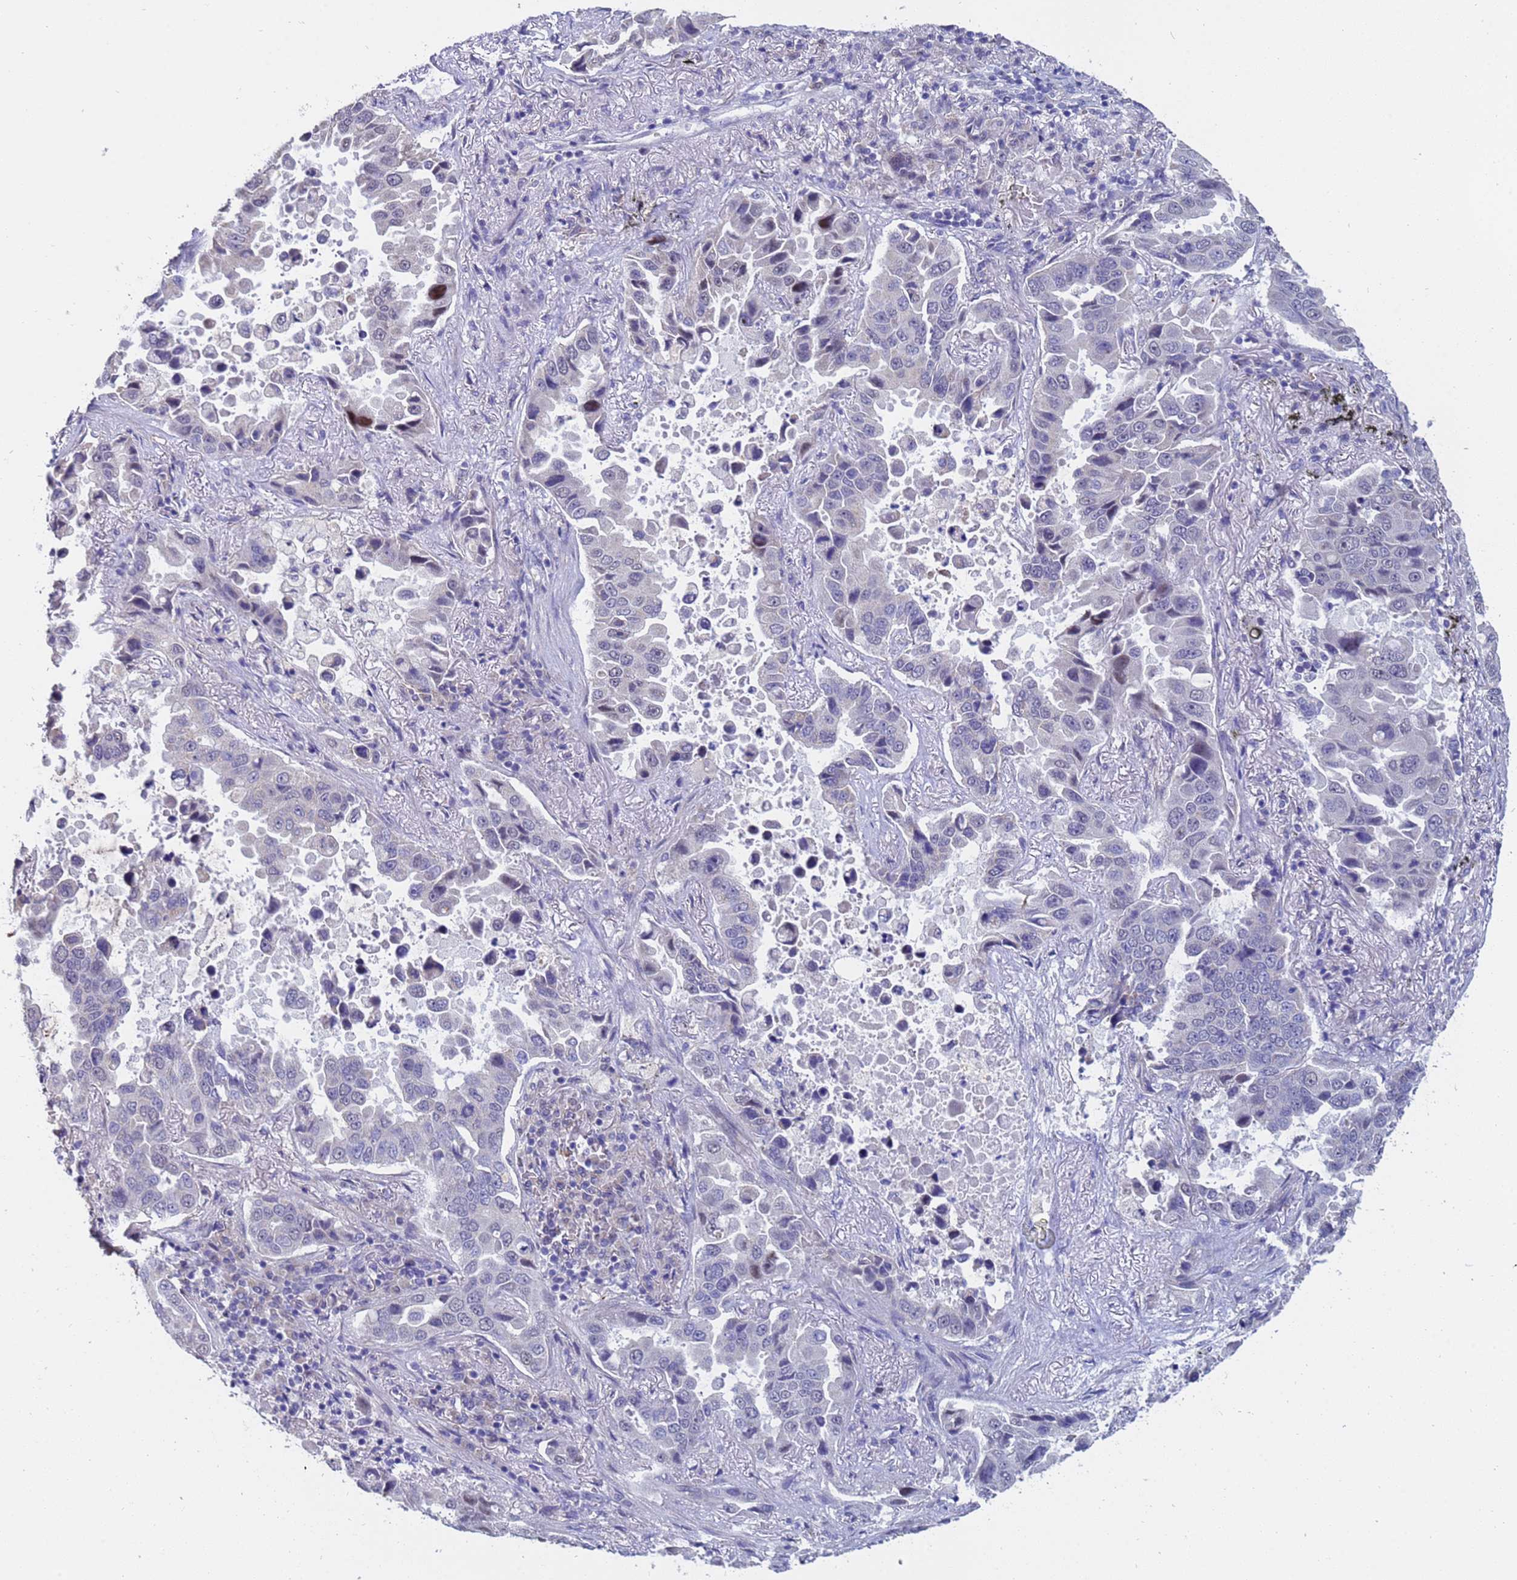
{"staining": {"intensity": "moderate", "quantity": "<25%", "location": "nuclear"}, "tissue": "lung cancer", "cell_type": "Tumor cells", "image_type": "cancer", "snomed": [{"axis": "morphology", "description": "Adenocarcinoma, NOS"}, {"axis": "topography", "description": "Lung"}], "caption": "Lung cancer (adenocarcinoma) stained with DAB immunohistochemistry (IHC) exhibits low levels of moderate nuclear expression in approximately <25% of tumor cells.", "gene": "IHO1", "patient": {"sex": "male", "age": 64}}